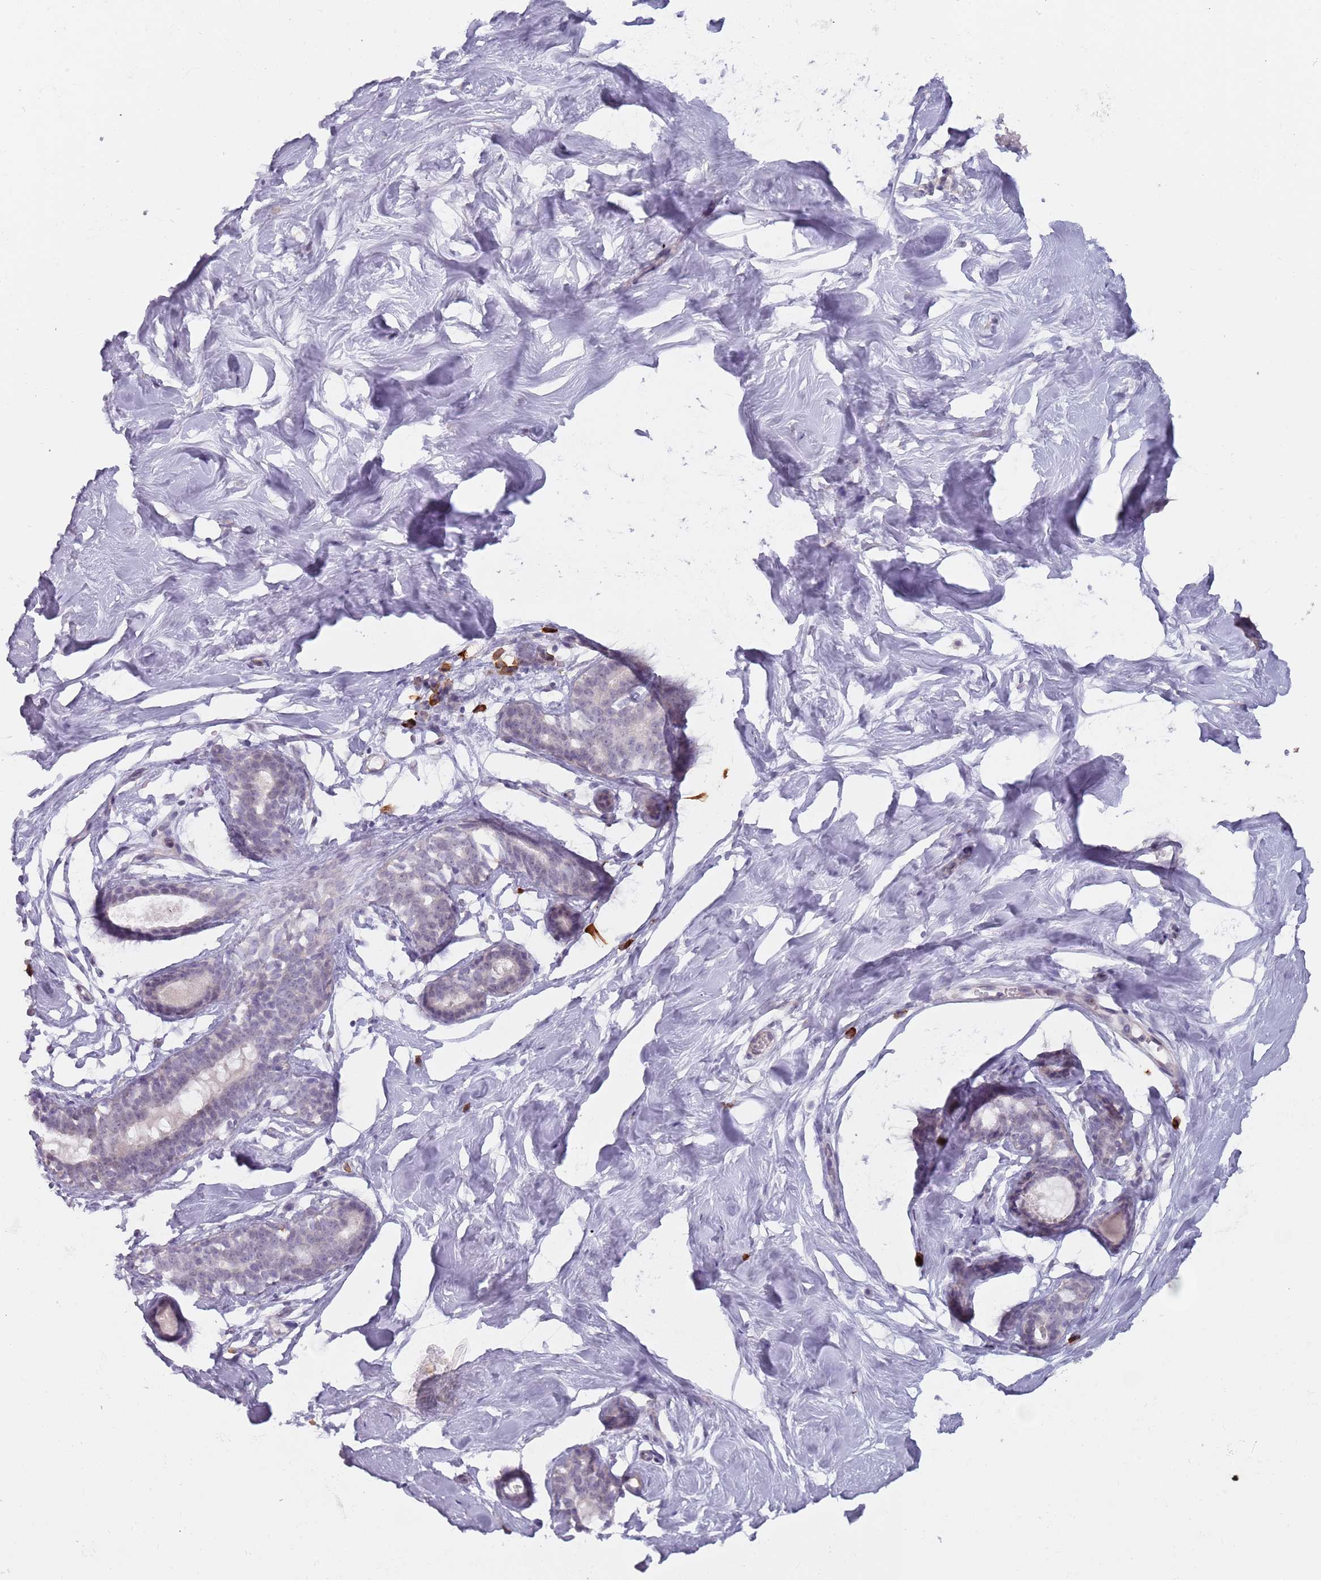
{"staining": {"intensity": "negative", "quantity": "none", "location": "none"}, "tissue": "breast", "cell_type": "Adipocytes", "image_type": "normal", "snomed": [{"axis": "morphology", "description": "Normal tissue, NOS"}, {"axis": "morphology", "description": "Adenoma, NOS"}, {"axis": "topography", "description": "Breast"}], "caption": "DAB immunohistochemical staining of benign human breast exhibits no significant staining in adipocytes.", "gene": "DXO", "patient": {"sex": "female", "age": 23}}